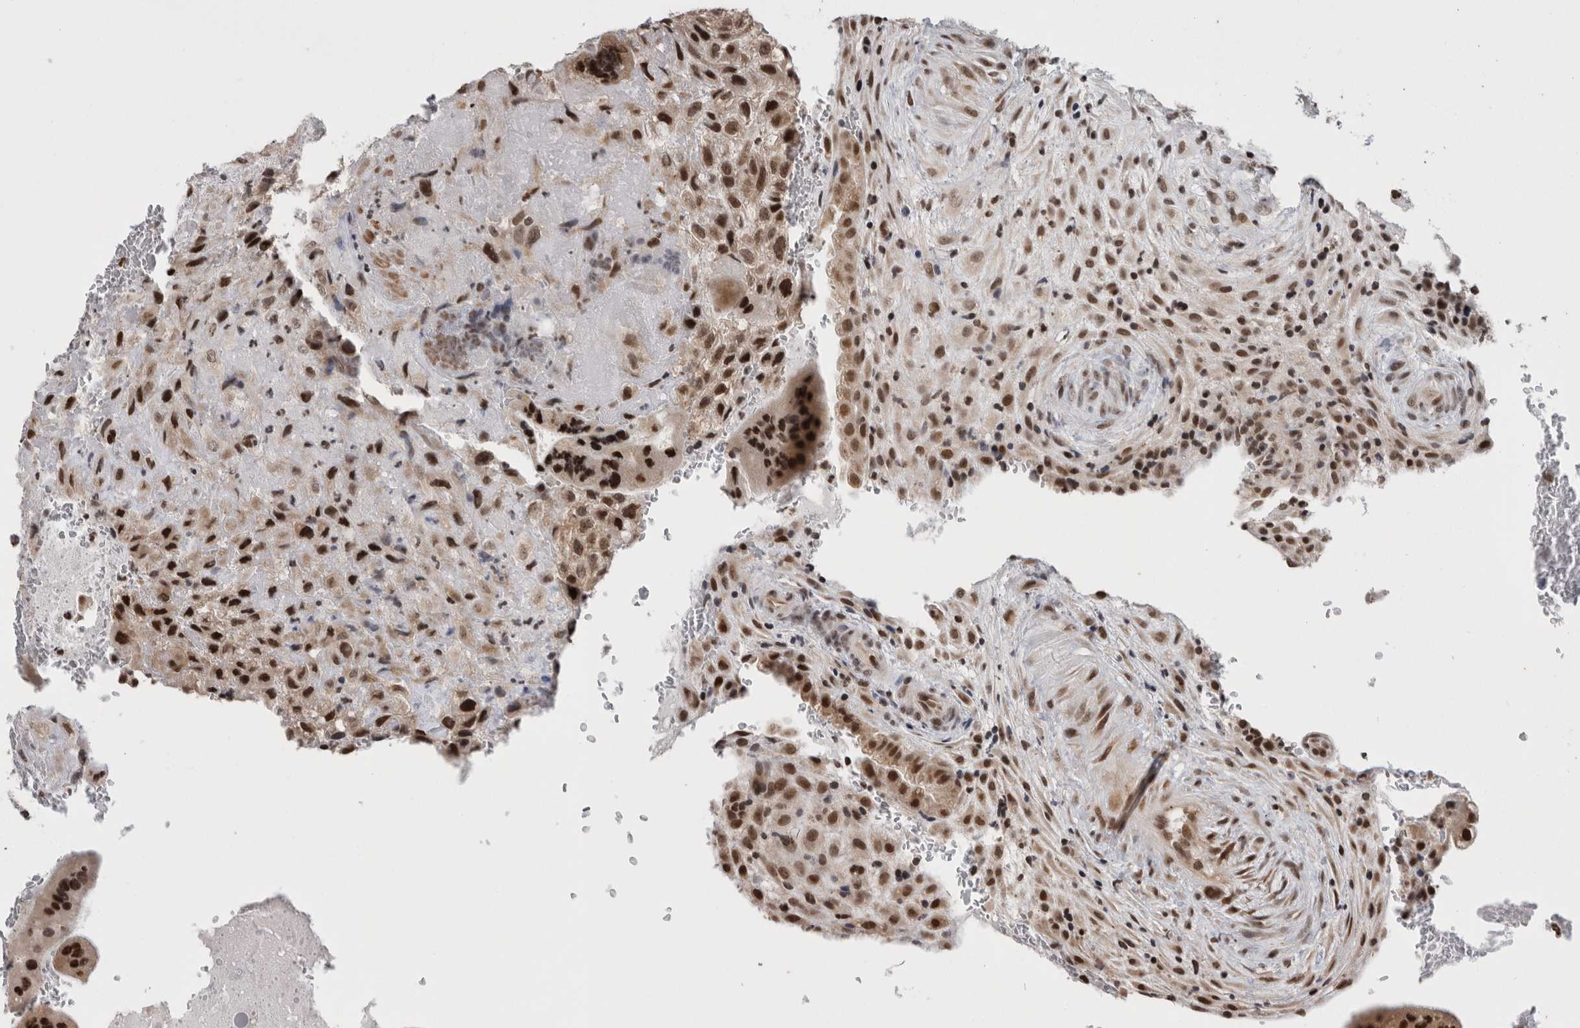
{"staining": {"intensity": "strong", "quantity": ">75%", "location": "cytoplasmic/membranous,nuclear"}, "tissue": "placenta", "cell_type": "Decidual cells", "image_type": "normal", "snomed": [{"axis": "morphology", "description": "Normal tissue, NOS"}, {"axis": "topography", "description": "Placenta"}], "caption": "The histopathology image shows immunohistochemical staining of normal placenta. There is strong cytoplasmic/membranous,nuclear positivity is appreciated in approximately >75% of decidual cells. (DAB (3,3'-diaminobenzidine) = brown stain, brightfield microscopy at high magnification).", "gene": "ZBTB11", "patient": {"sex": "female", "age": 35}}